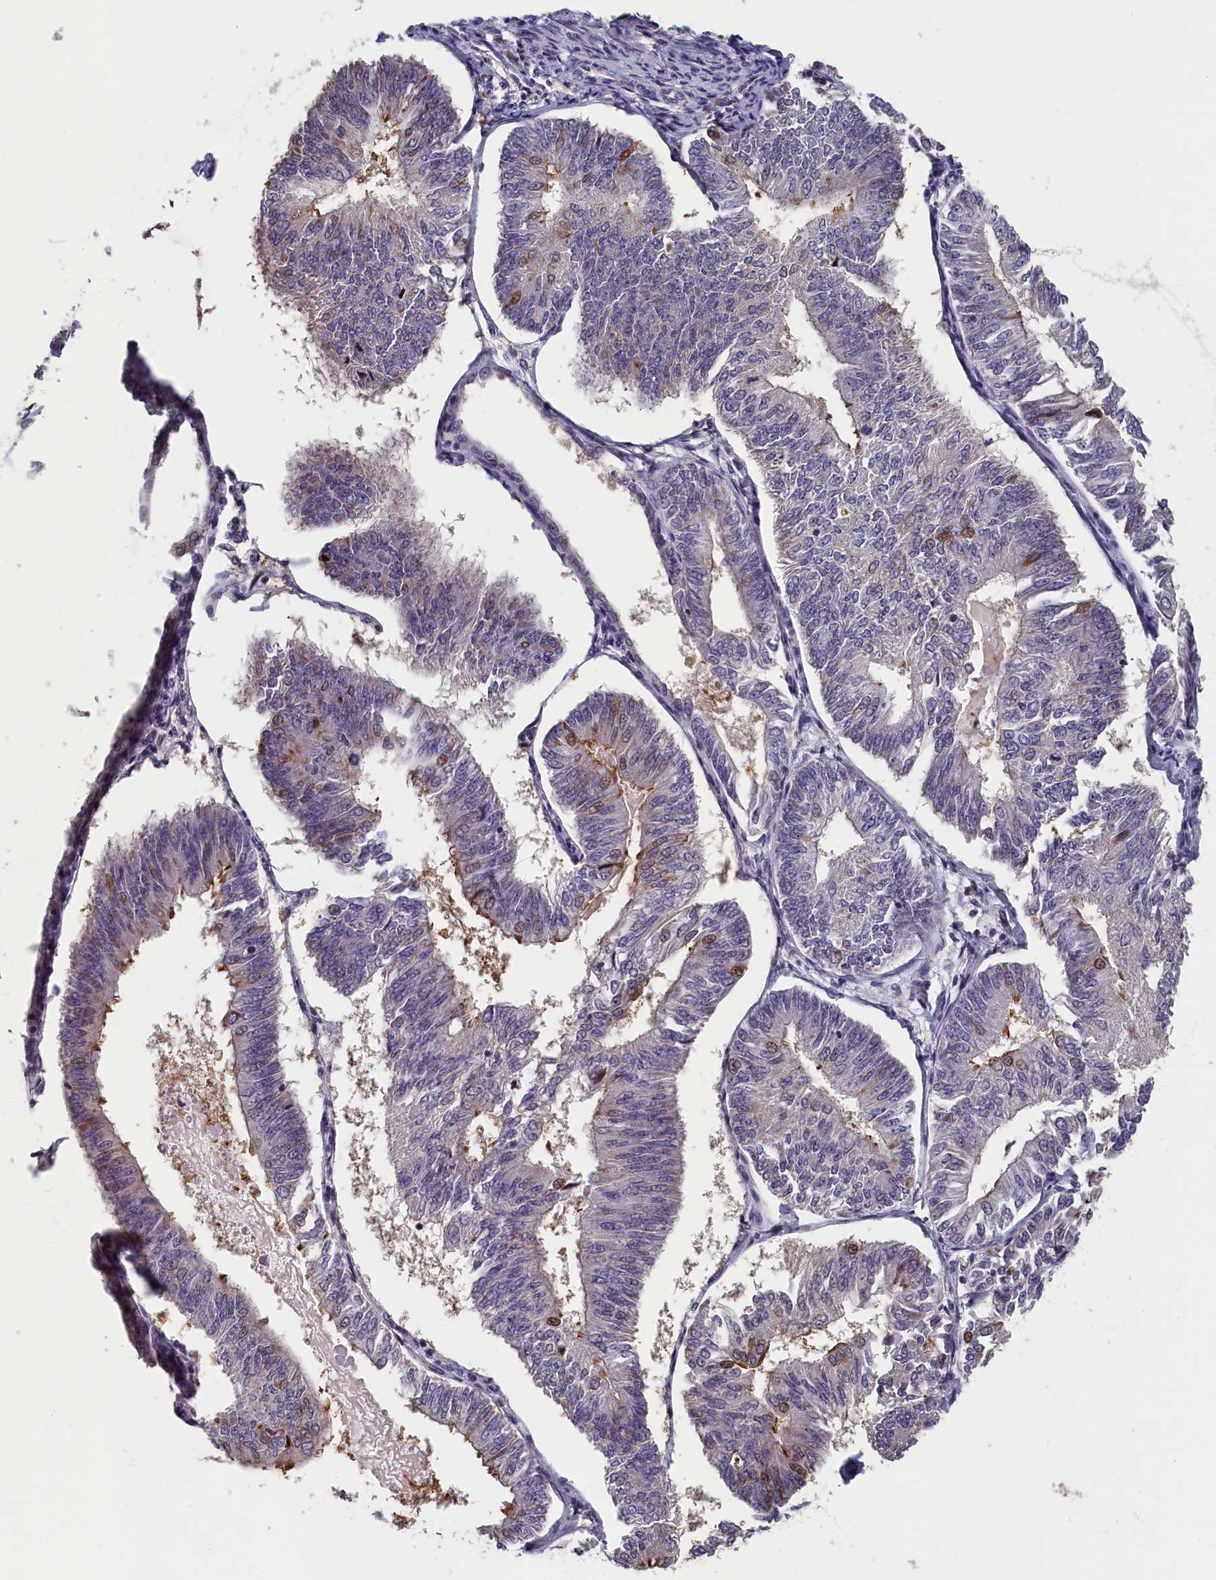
{"staining": {"intensity": "moderate", "quantity": "<25%", "location": "nuclear"}, "tissue": "endometrial cancer", "cell_type": "Tumor cells", "image_type": "cancer", "snomed": [{"axis": "morphology", "description": "Adenocarcinoma, NOS"}, {"axis": "topography", "description": "Endometrium"}], "caption": "Immunohistochemistry (DAB (3,3'-diaminobenzidine)) staining of adenocarcinoma (endometrial) reveals moderate nuclear protein staining in approximately <25% of tumor cells.", "gene": "TMEM116", "patient": {"sex": "female", "age": 58}}